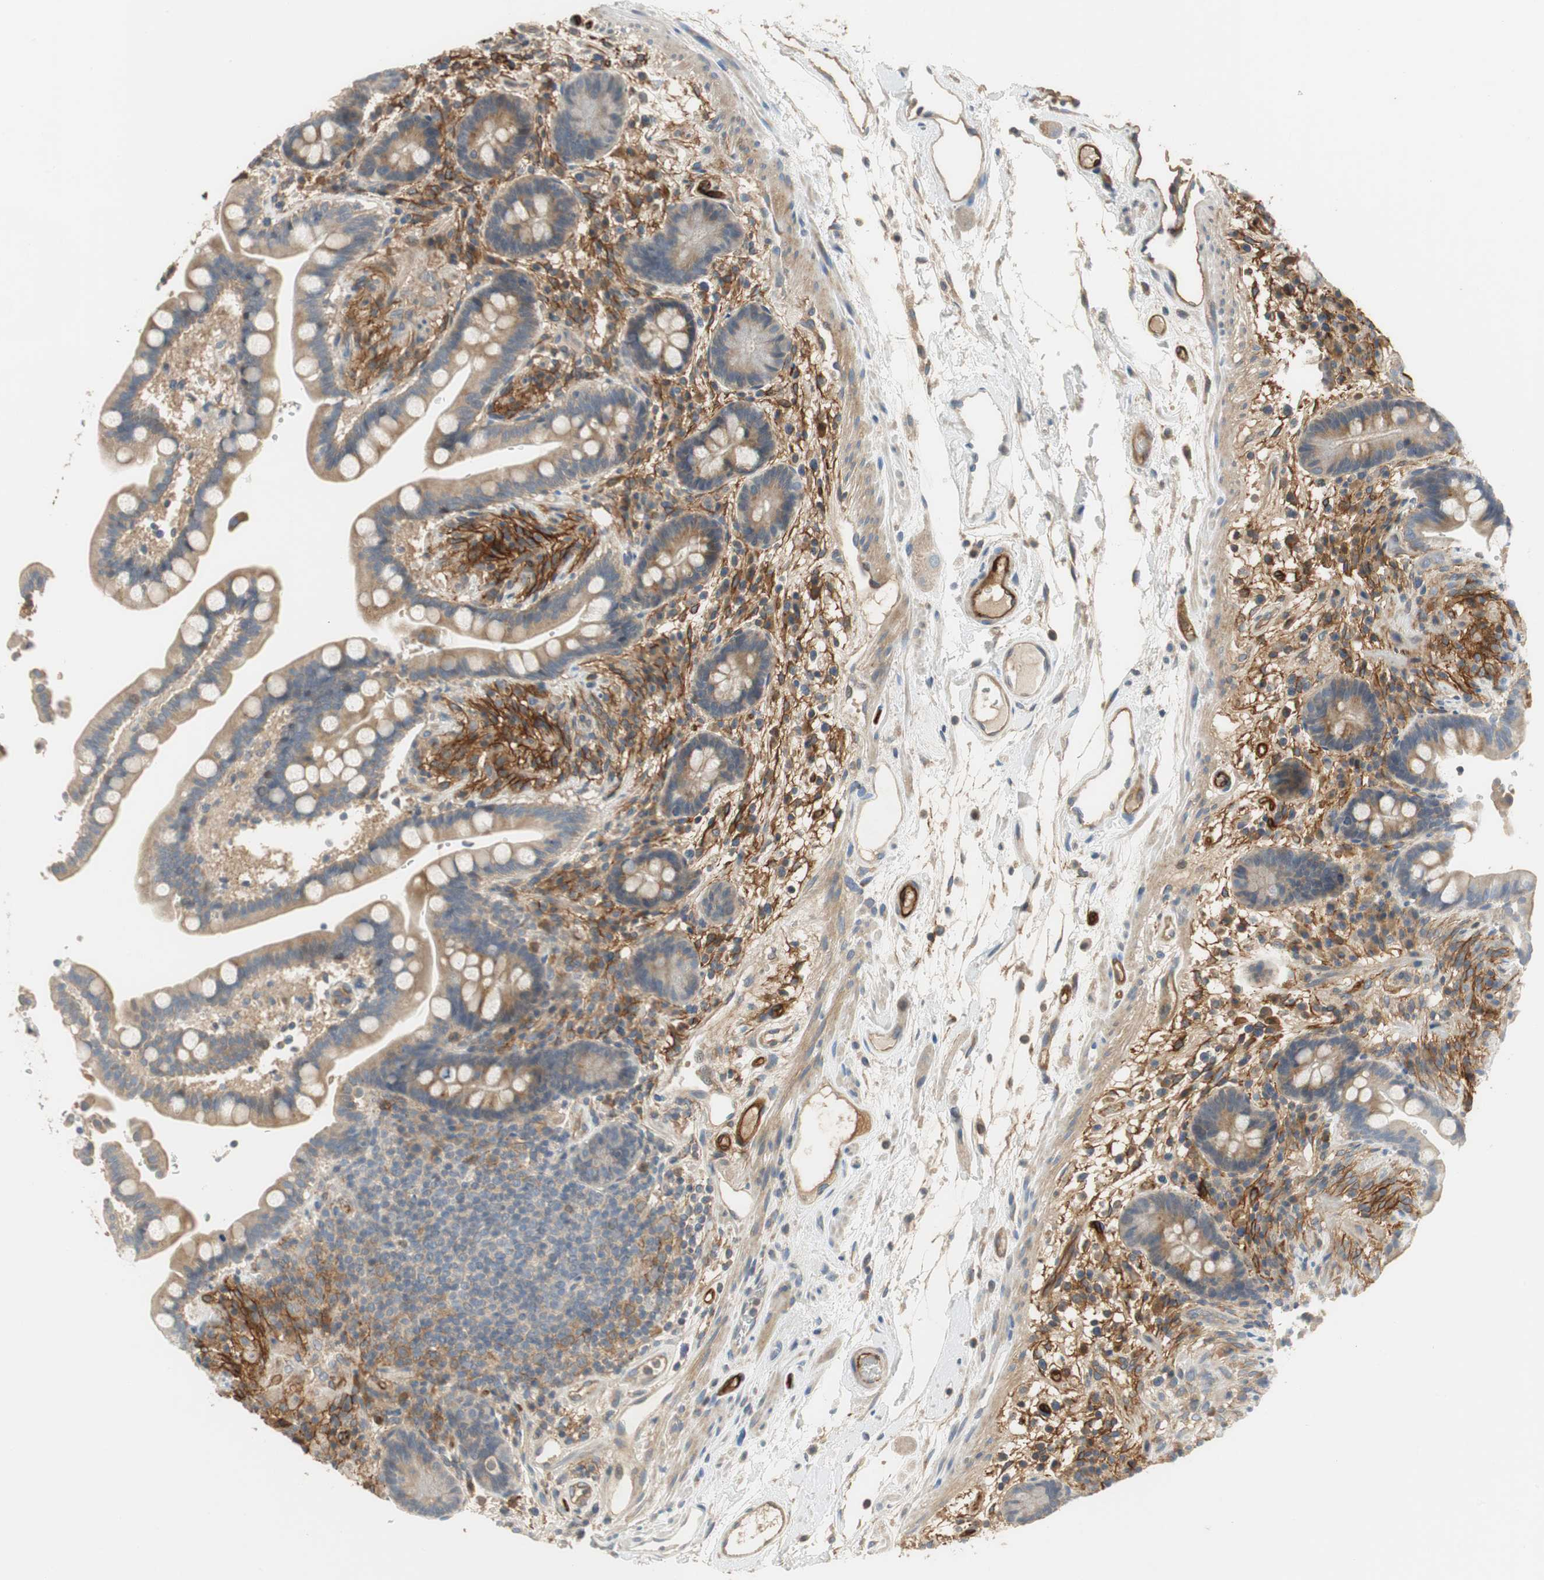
{"staining": {"intensity": "moderate", "quantity": ">75%", "location": "cytoplasmic/membranous"}, "tissue": "colon", "cell_type": "Endothelial cells", "image_type": "normal", "snomed": [{"axis": "morphology", "description": "Normal tissue, NOS"}, {"axis": "topography", "description": "Colon"}], "caption": "This is a photomicrograph of immunohistochemistry (IHC) staining of benign colon, which shows moderate positivity in the cytoplasmic/membranous of endothelial cells.", "gene": "ALPL", "patient": {"sex": "male", "age": 73}}